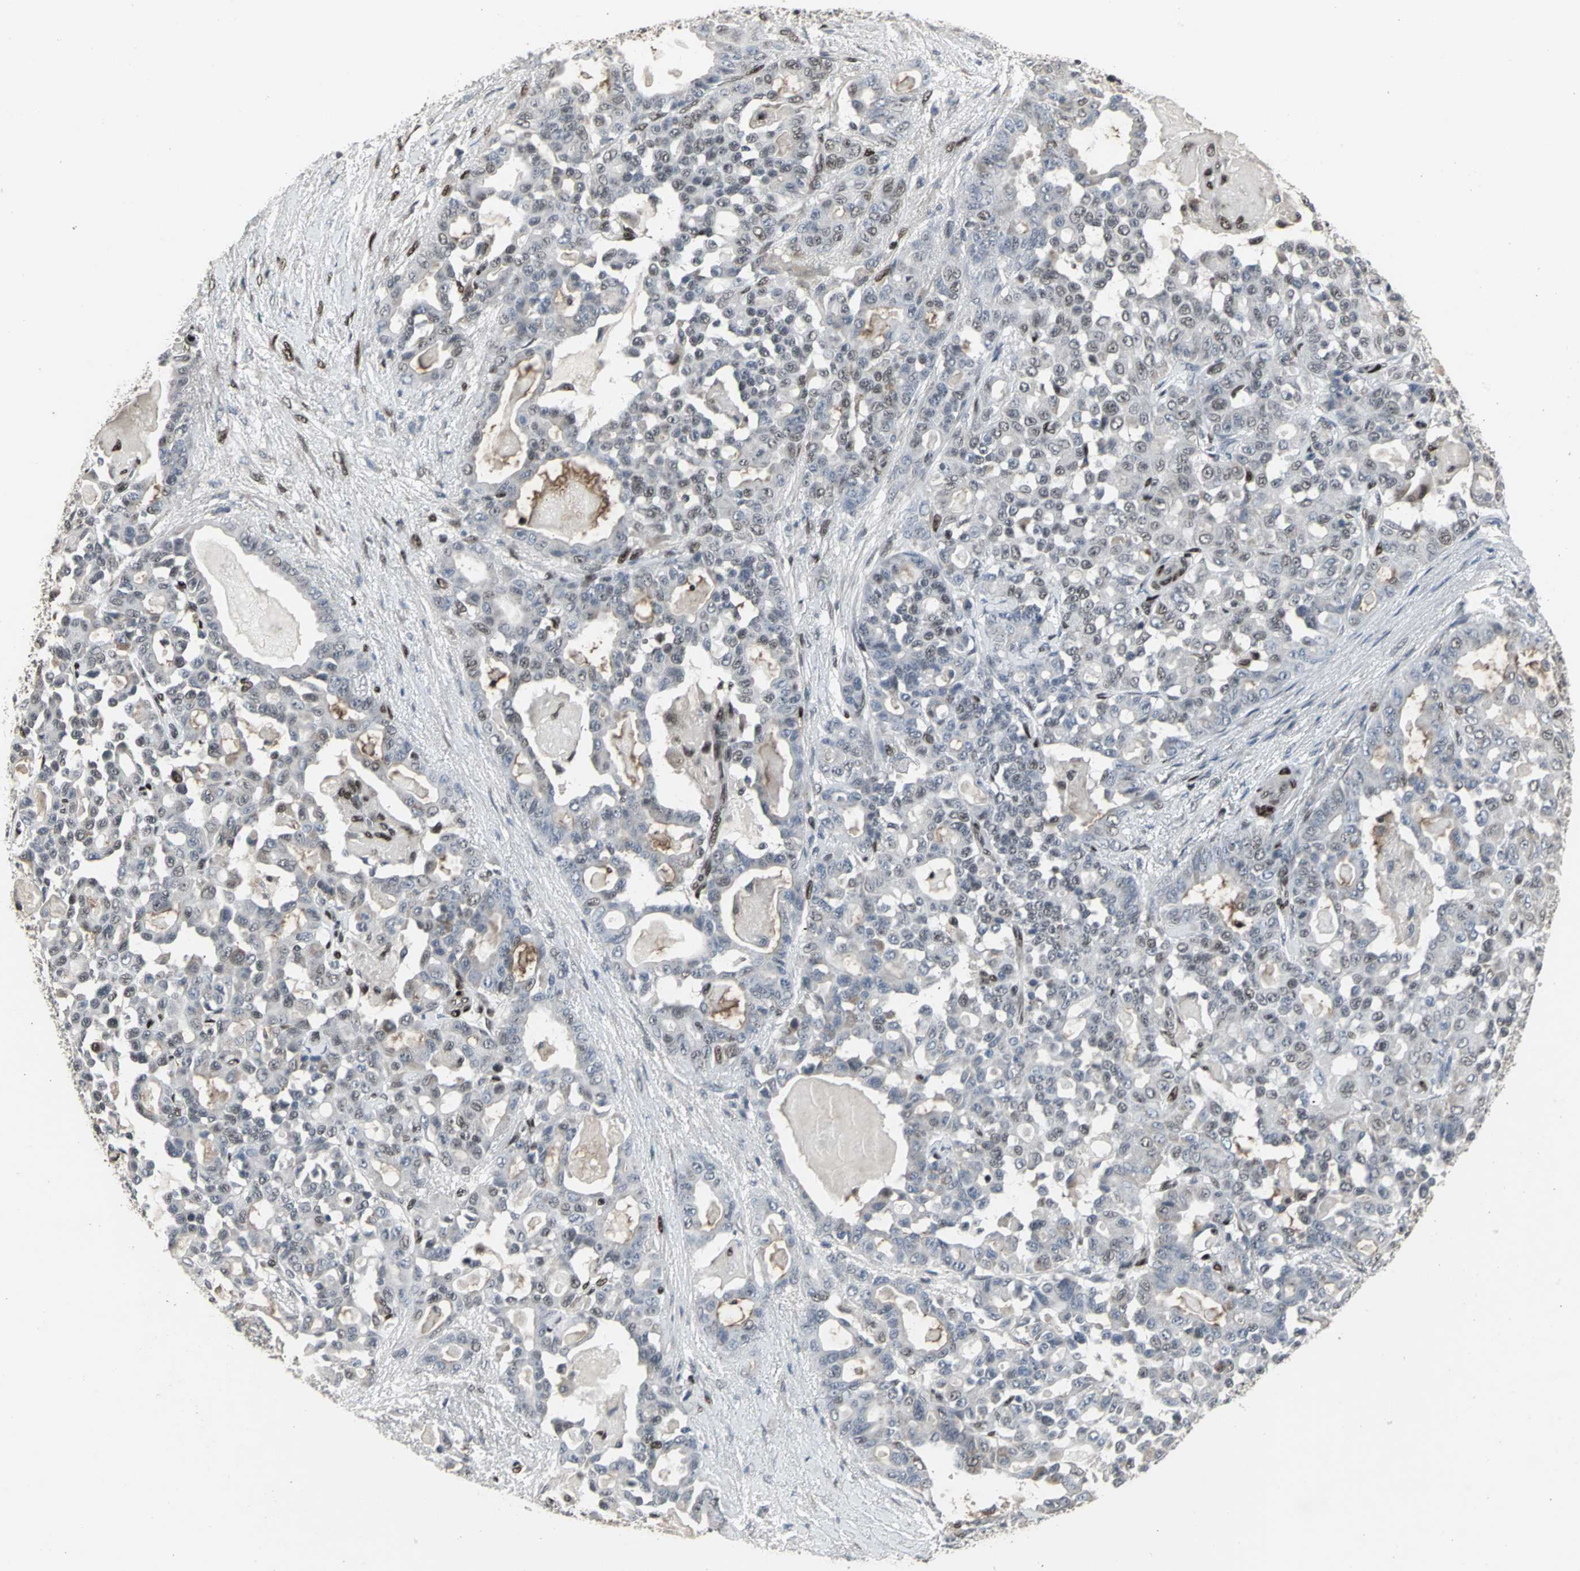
{"staining": {"intensity": "weak", "quantity": "<25%", "location": "nuclear"}, "tissue": "pancreatic cancer", "cell_type": "Tumor cells", "image_type": "cancer", "snomed": [{"axis": "morphology", "description": "Adenocarcinoma, NOS"}, {"axis": "topography", "description": "Pancreas"}], "caption": "Pancreatic adenocarcinoma was stained to show a protein in brown. There is no significant expression in tumor cells.", "gene": "SRF", "patient": {"sex": "male", "age": 63}}